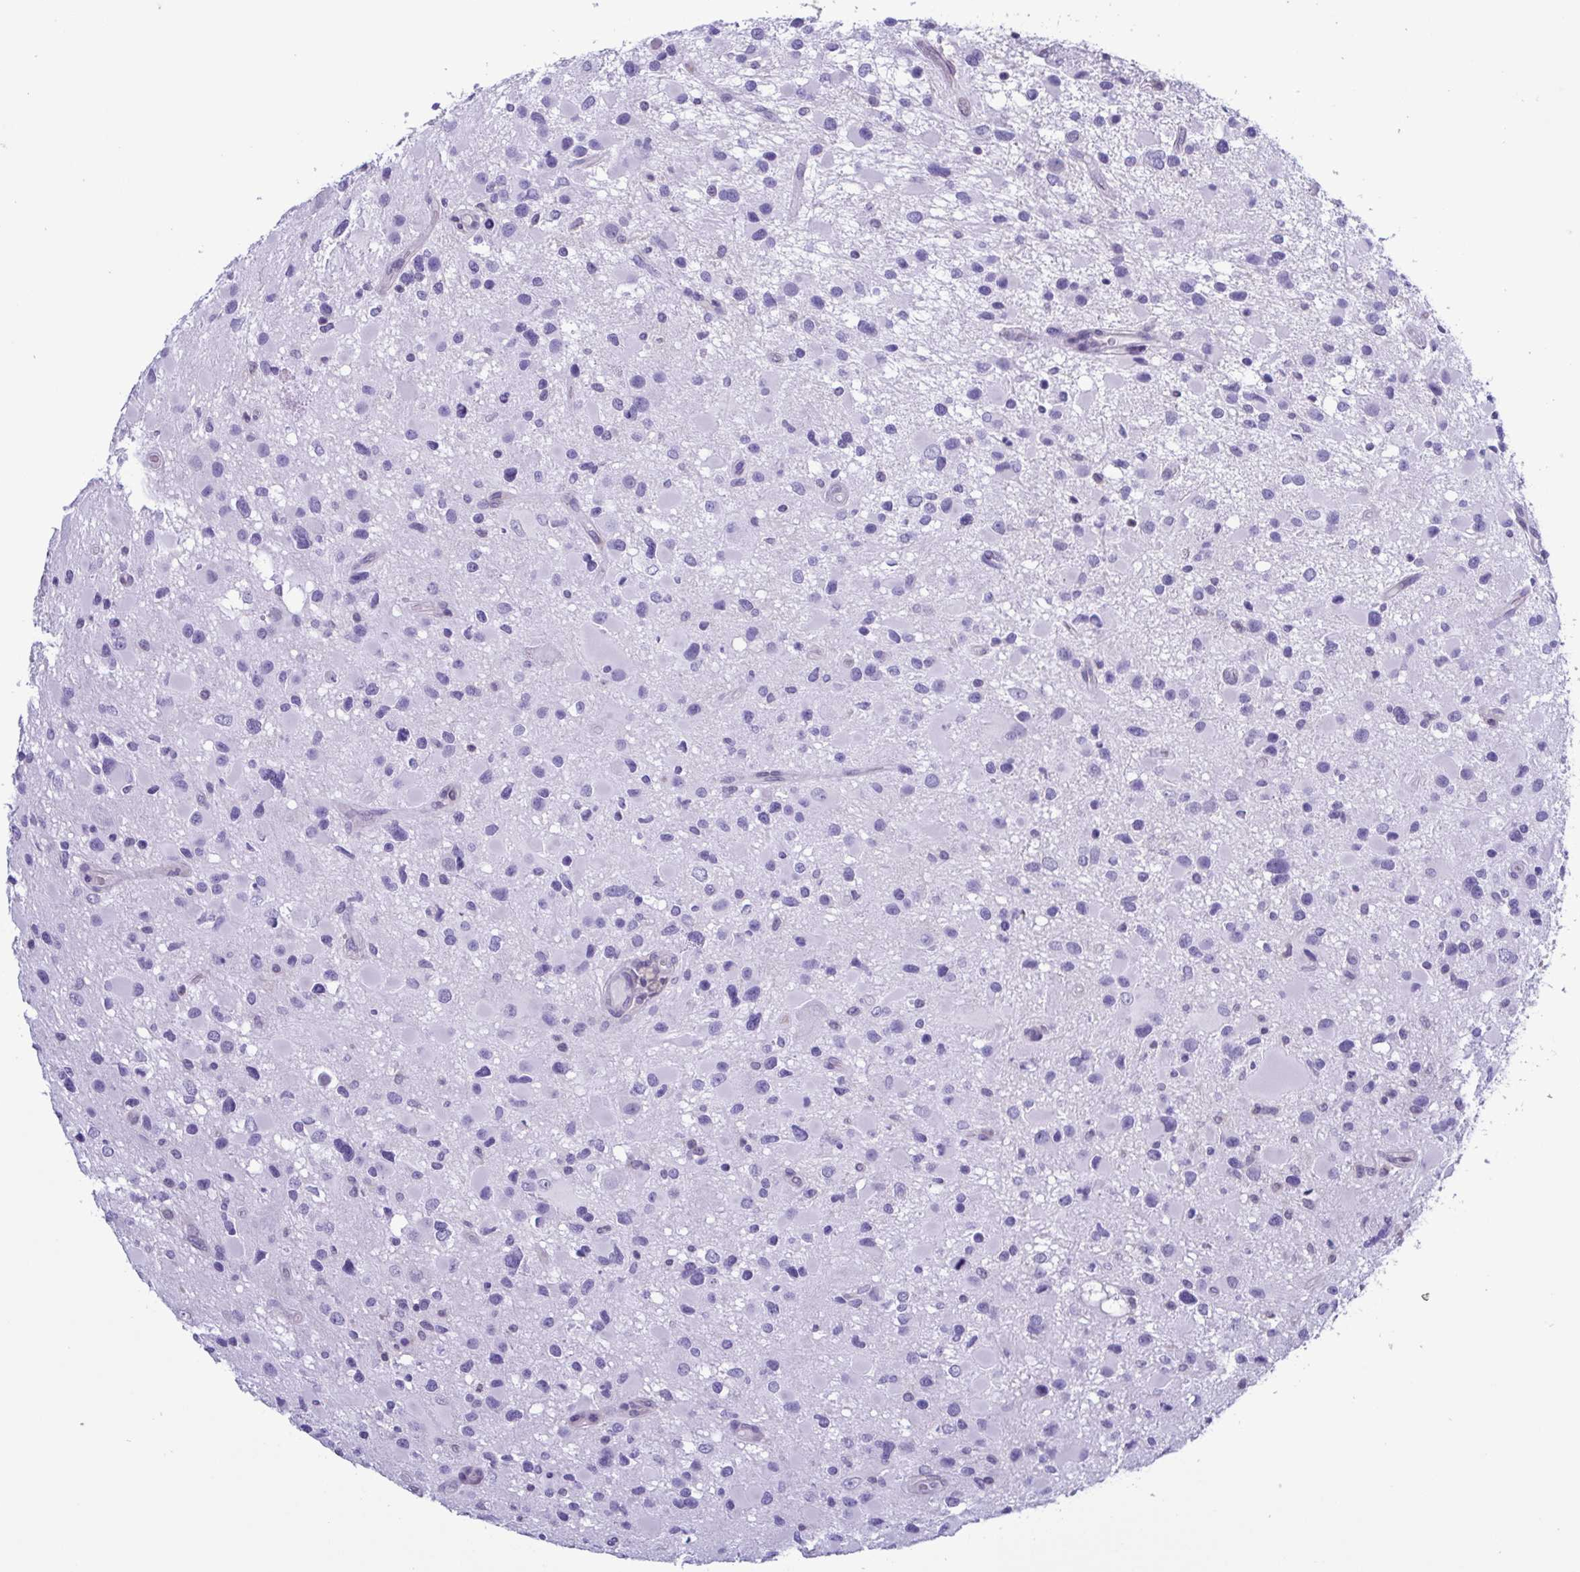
{"staining": {"intensity": "negative", "quantity": "none", "location": "none"}, "tissue": "glioma", "cell_type": "Tumor cells", "image_type": "cancer", "snomed": [{"axis": "morphology", "description": "Glioma, malignant, Low grade"}, {"axis": "topography", "description": "Brain"}], "caption": "This micrograph is of low-grade glioma (malignant) stained with immunohistochemistry (IHC) to label a protein in brown with the nuclei are counter-stained blue. There is no staining in tumor cells.", "gene": "LDHC", "patient": {"sex": "female", "age": 32}}